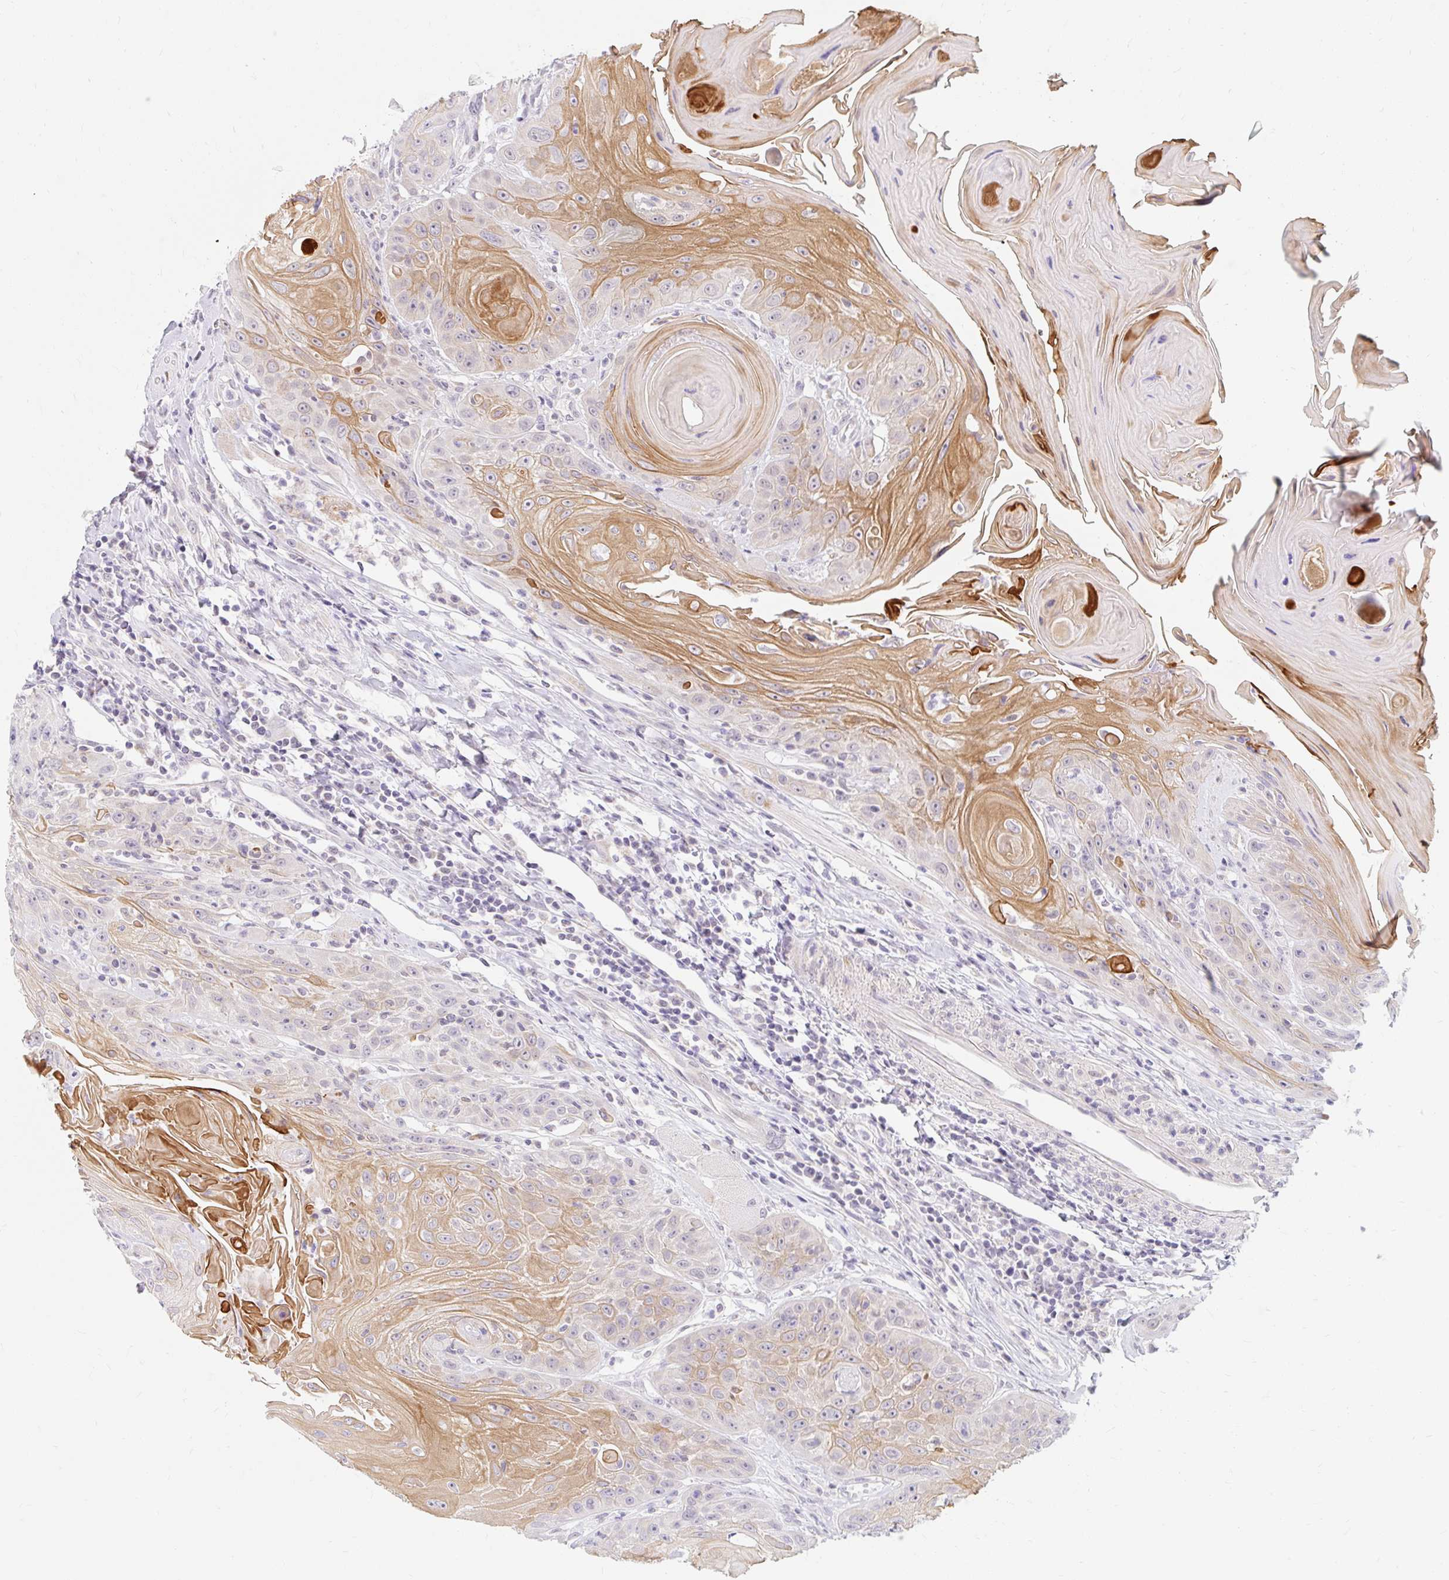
{"staining": {"intensity": "moderate", "quantity": "25%-75%", "location": "cytoplasmic/membranous"}, "tissue": "head and neck cancer", "cell_type": "Tumor cells", "image_type": "cancer", "snomed": [{"axis": "morphology", "description": "Squamous cell carcinoma, NOS"}, {"axis": "topography", "description": "Head-Neck"}], "caption": "Head and neck cancer stained for a protein reveals moderate cytoplasmic/membranous positivity in tumor cells.", "gene": "ITPK1", "patient": {"sex": "female", "age": 59}}